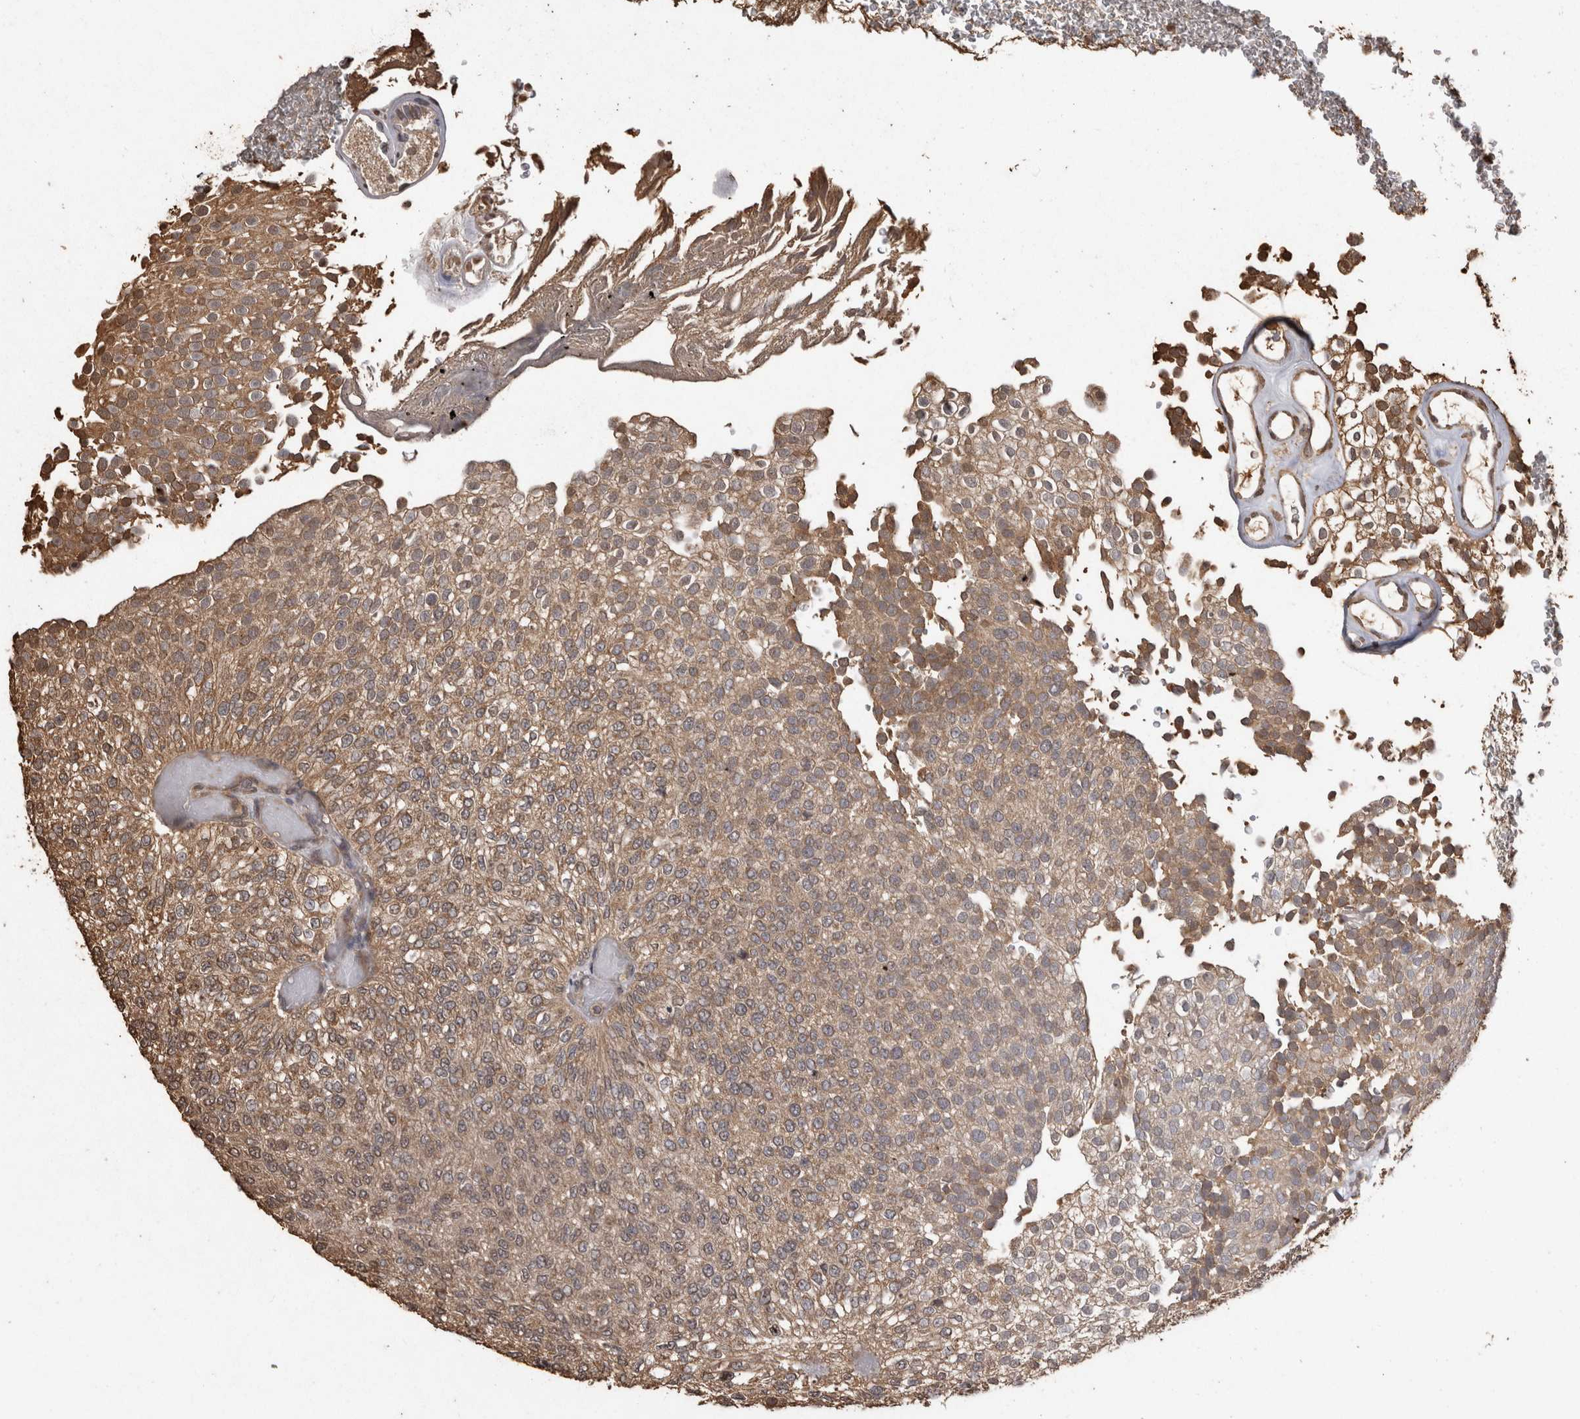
{"staining": {"intensity": "moderate", "quantity": ">75%", "location": "cytoplasmic/membranous"}, "tissue": "urothelial cancer", "cell_type": "Tumor cells", "image_type": "cancer", "snomed": [{"axis": "morphology", "description": "Urothelial carcinoma, Low grade"}, {"axis": "topography", "description": "Urinary bladder"}], "caption": "Moderate cytoplasmic/membranous expression for a protein is seen in about >75% of tumor cells of urothelial cancer using IHC.", "gene": "SOCS5", "patient": {"sex": "male", "age": 78}}